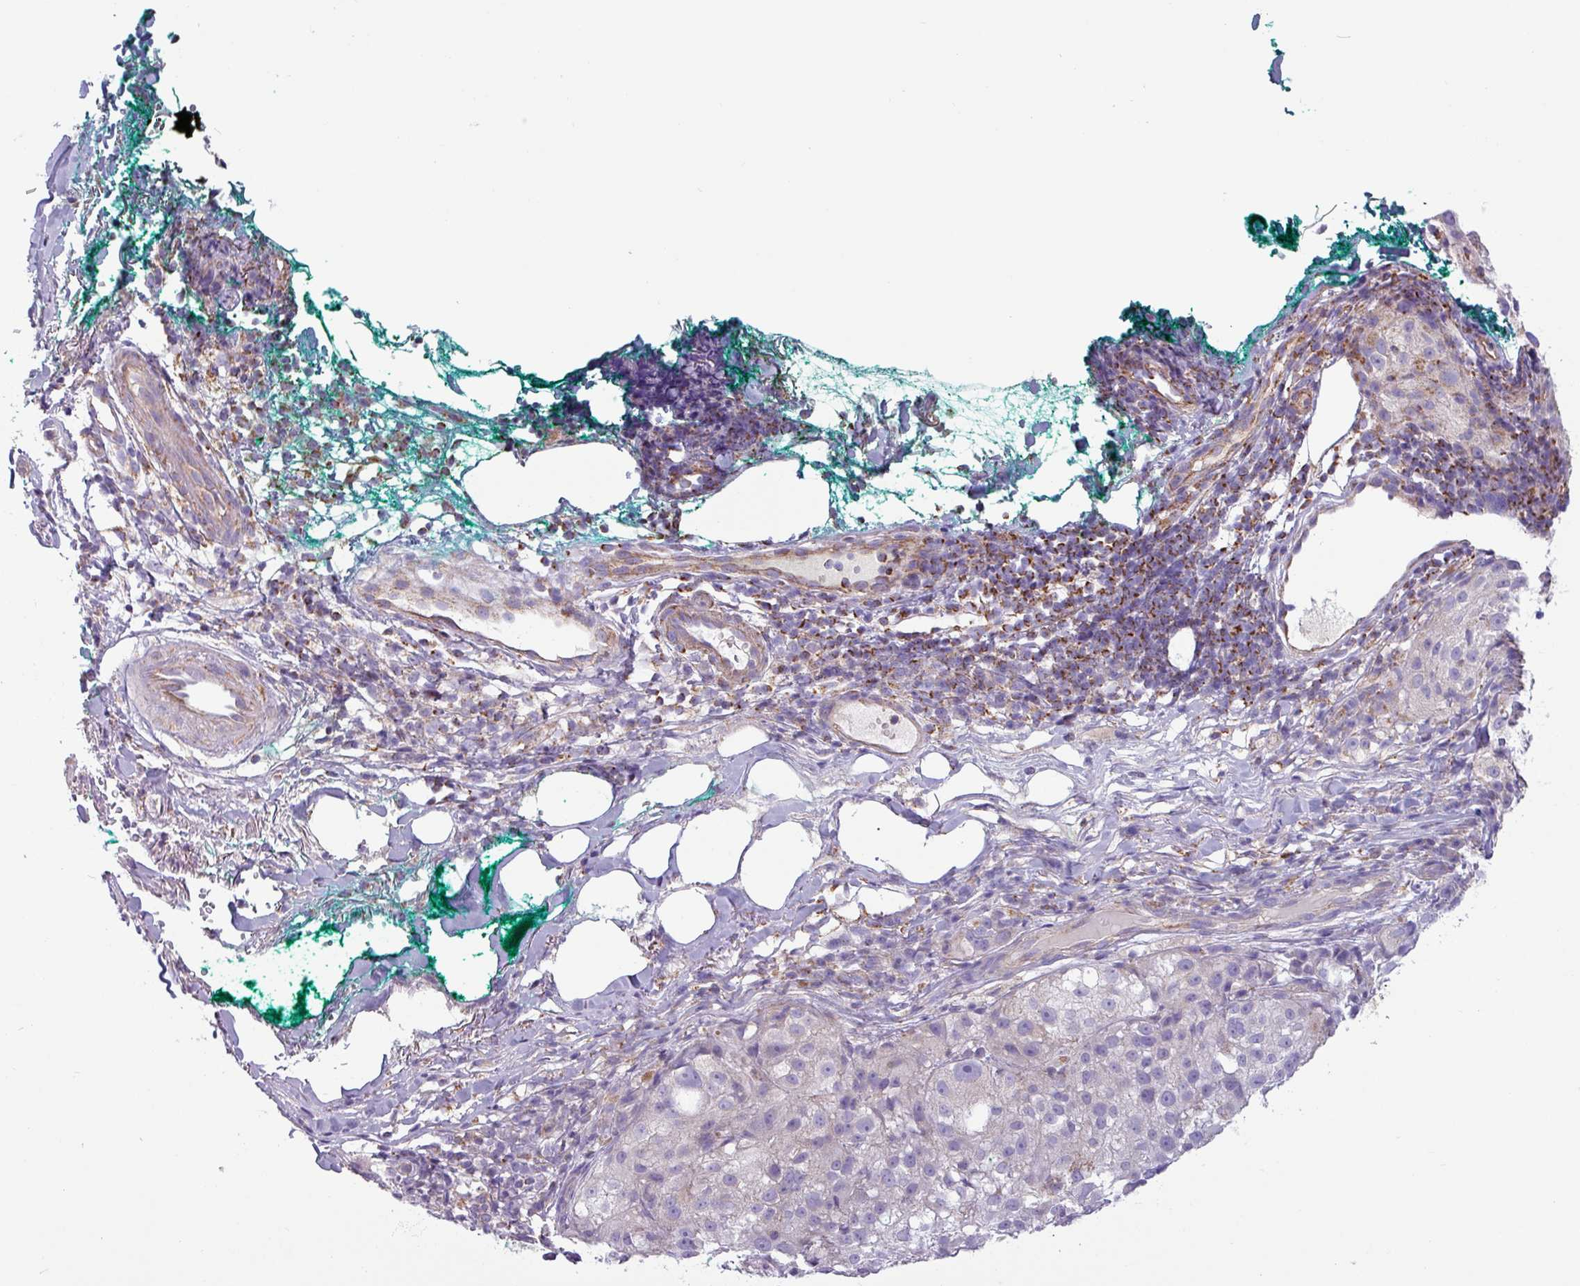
{"staining": {"intensity": "negative", "quantity": "none", "location": "none"}, "tissue": "melanoma", "cell_type": "Tumor cells", "image_type": "cancer", "snomed": [{"axis": "morphology", "description": "Necrosis, NOS"}, {"axis": "morphology", "description": "Malignant melanoma, NOS"}, {"axis": "topography", "description": "Skin"}], "caption": "DAB (3,3'-diaminobenzidine) immunohistochemical staining of human malignant melanoma exhibits no significant staining in tumor cells. (Brightfield microscopy of DAB (3,3'-diaminobenzidine) immunohistochemistry at high magnification).", "gene": "CAMK1", "patient": {"sex": "female", "age": 87}}